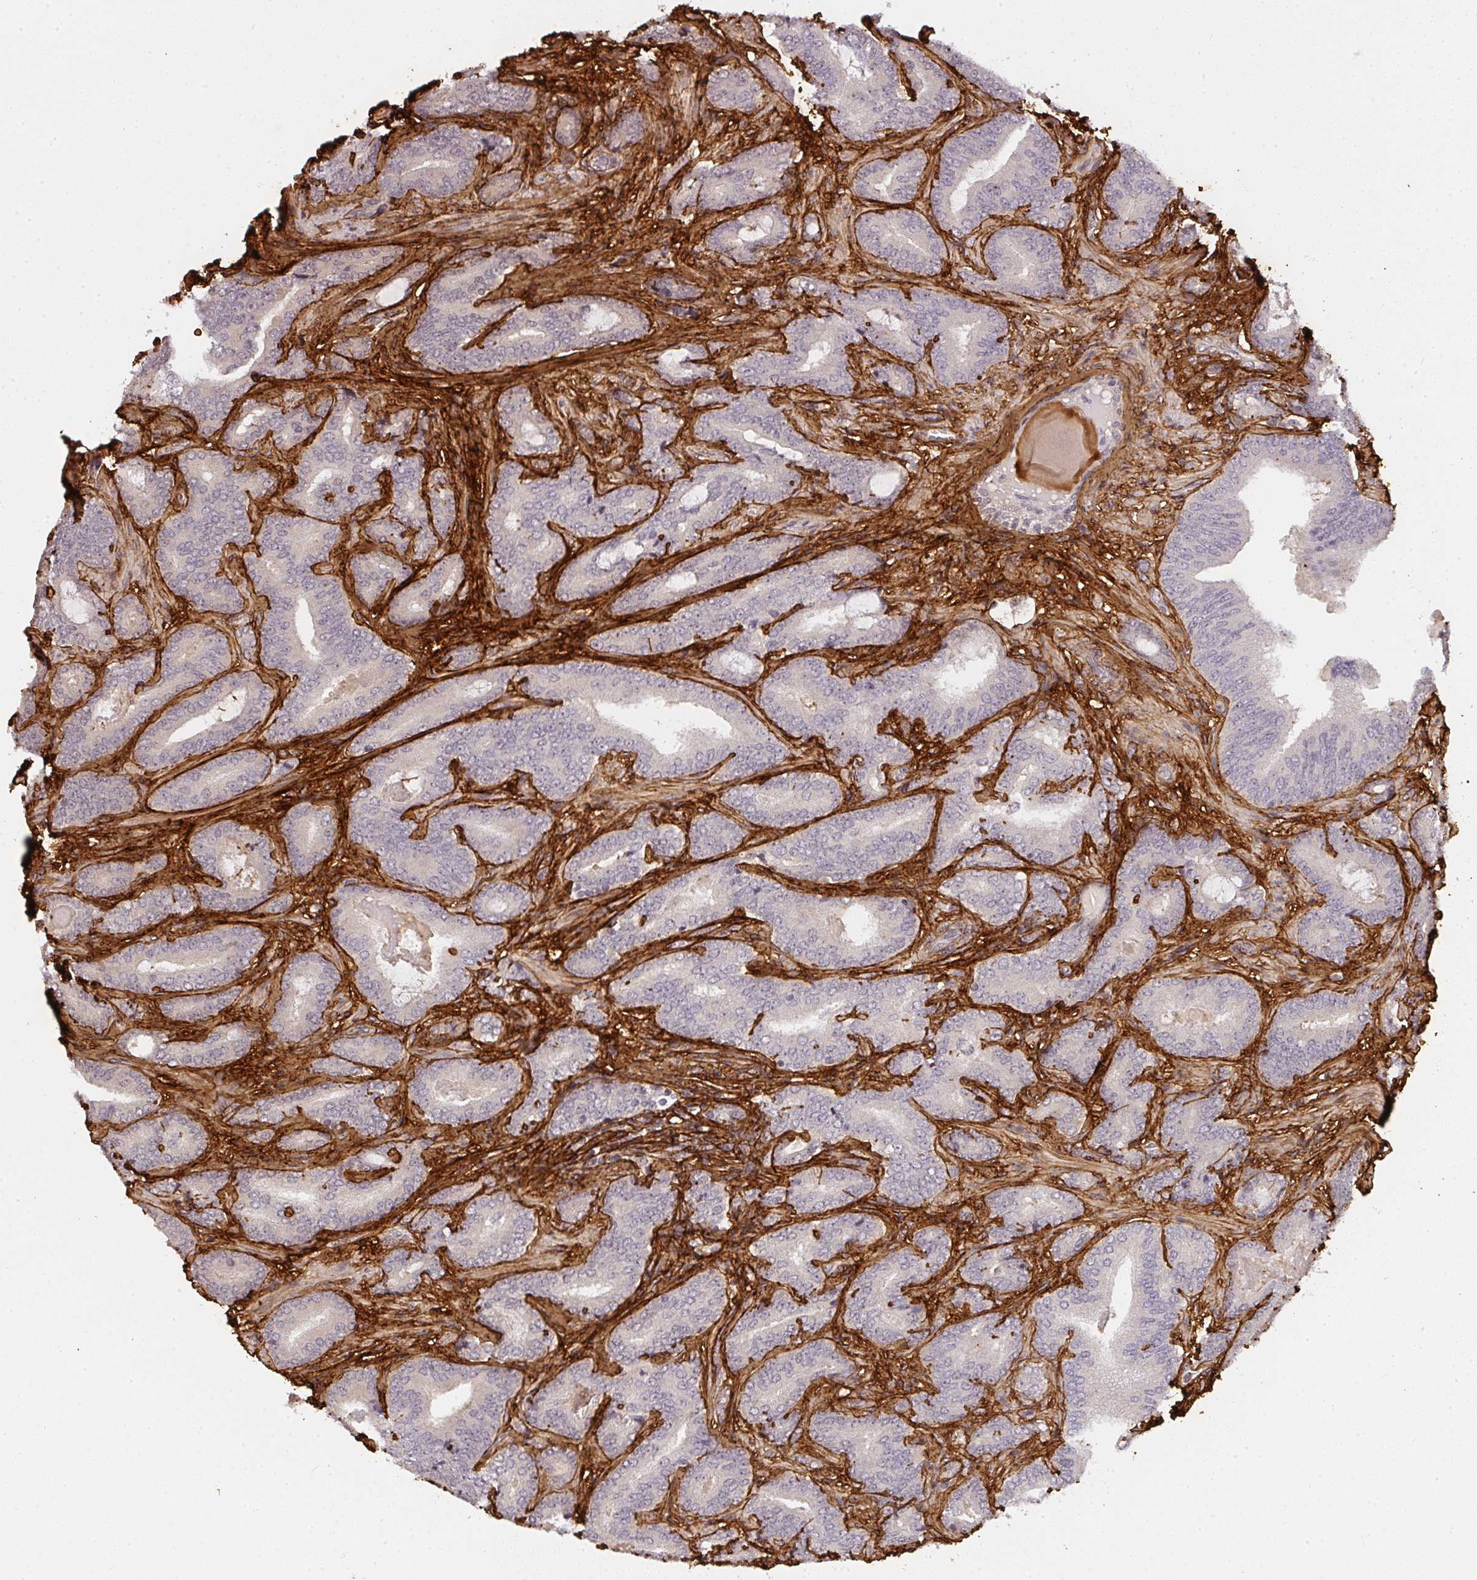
{"staining": {"intensity": "negative", "quantity": "none", "location": "none"}, "tissue": "prostate cancer", "cell_type": "Tumor cells", "image_type": "cancer", "snomed": [{"axis": "morphology", "description": "Adenocarcinoma, Low grade"}, {"axis": "topography", "description": "Prostate and seminal vesicle, NOS"}], "caption": "Immunohistochemistry micrograph of neoplastic tissue: human prostate cancer (adenocarcinoma (low-grade)) stained with DAB (3,3'-diaminobenzidine) shows no significant protein staining in tumor cells.", "gene": "COL3A1", "patient": {"sex": "male", "age": 61}}